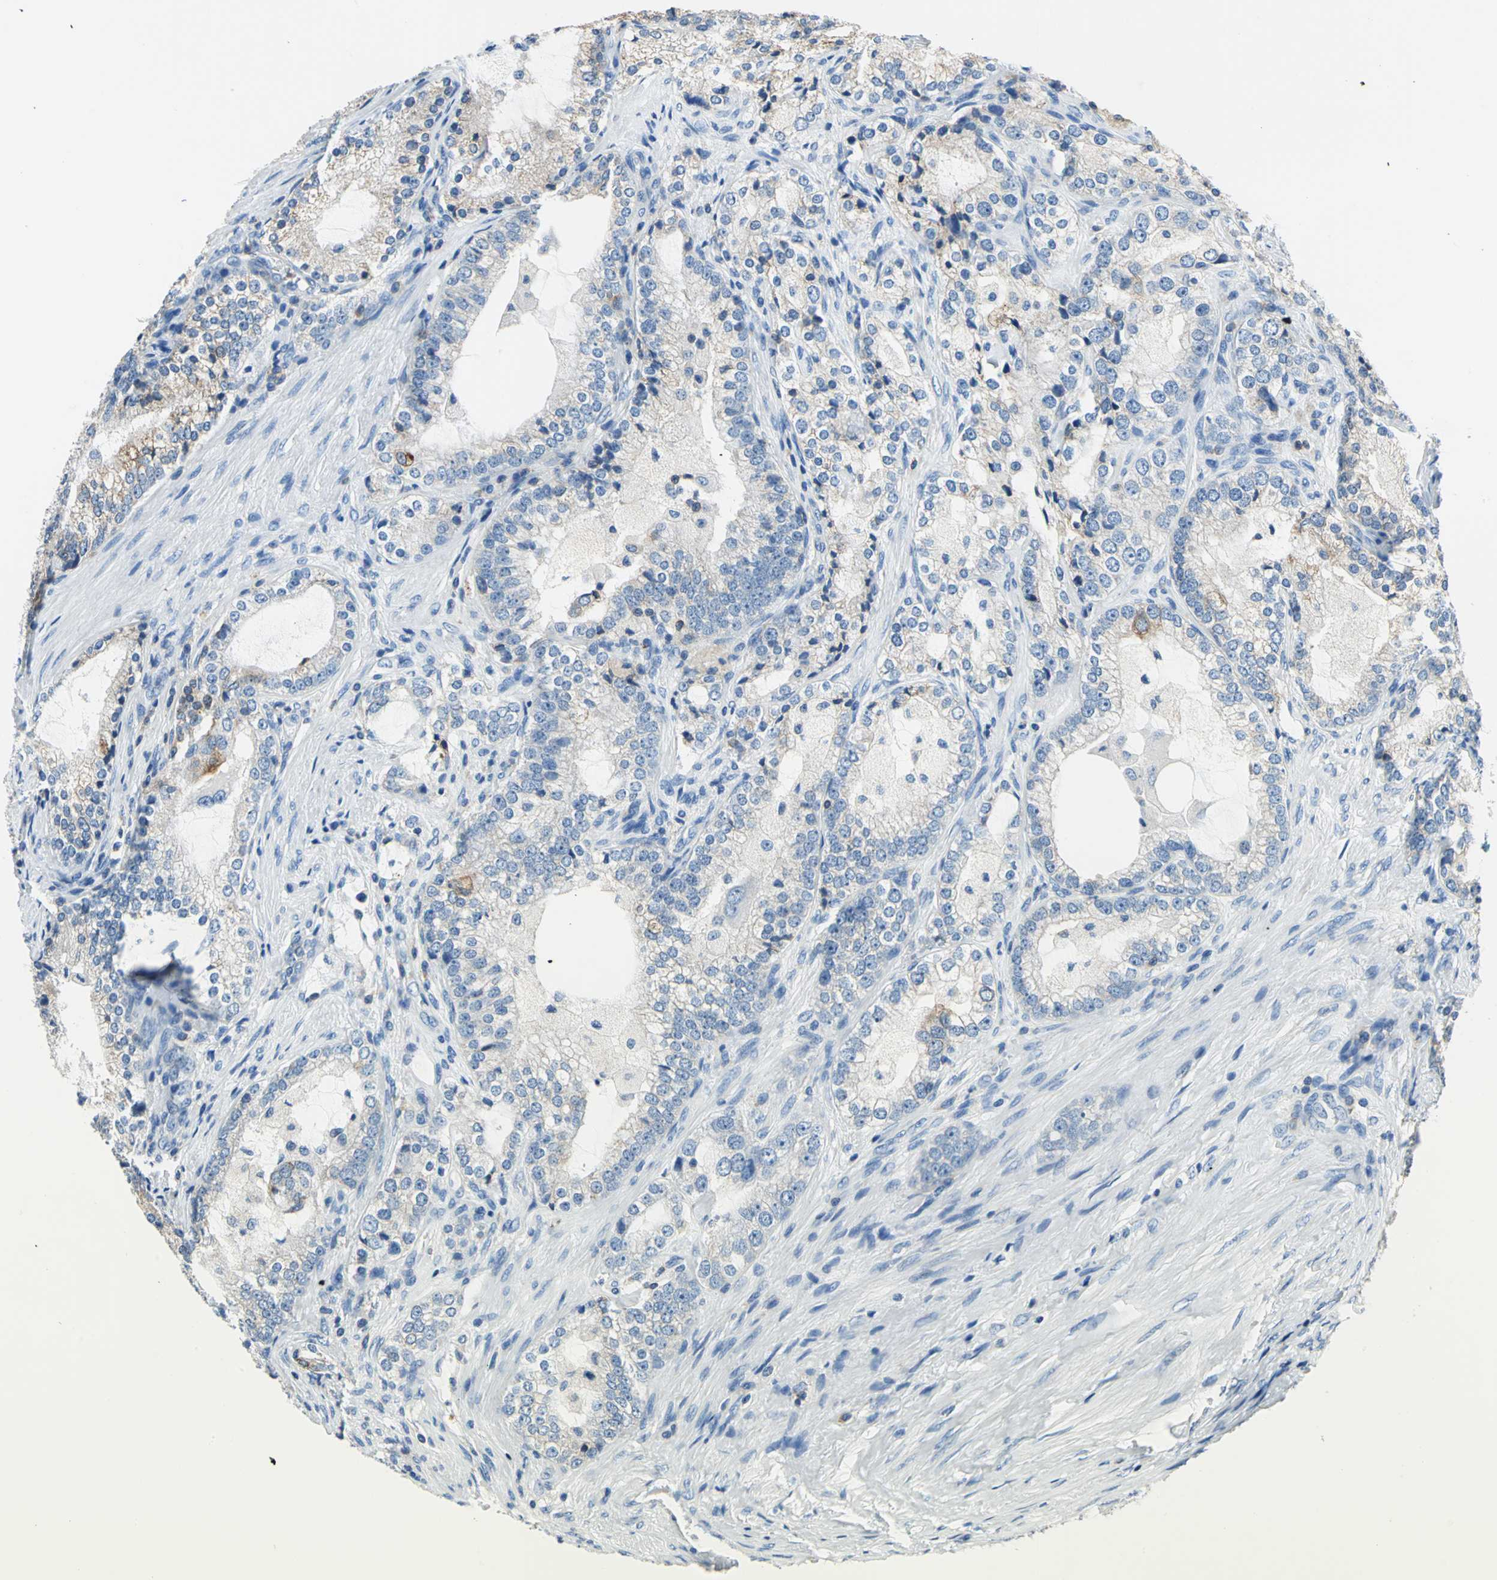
{"staining": {"intensity": "weak", "quantity": "25%-75%", "location": "cytoplasmic/membranous"}, "tissue": "prostate cancer", "cell_type": "Tumor cells", "image_type": "cancer", "snomed": [{"axis": "morphology", "description": "Adenocarcinoma, High grade"}, {"axis": "topography", "description": "Prostate"}], "caption": "A photomicrograph of human prostate cancer stained for a protein exhibits weak cytoplasmic/membranous brown staining in tumor cells.", "gene": "SEPTIN6", "patient": {"sex": "male", "age": 63}}